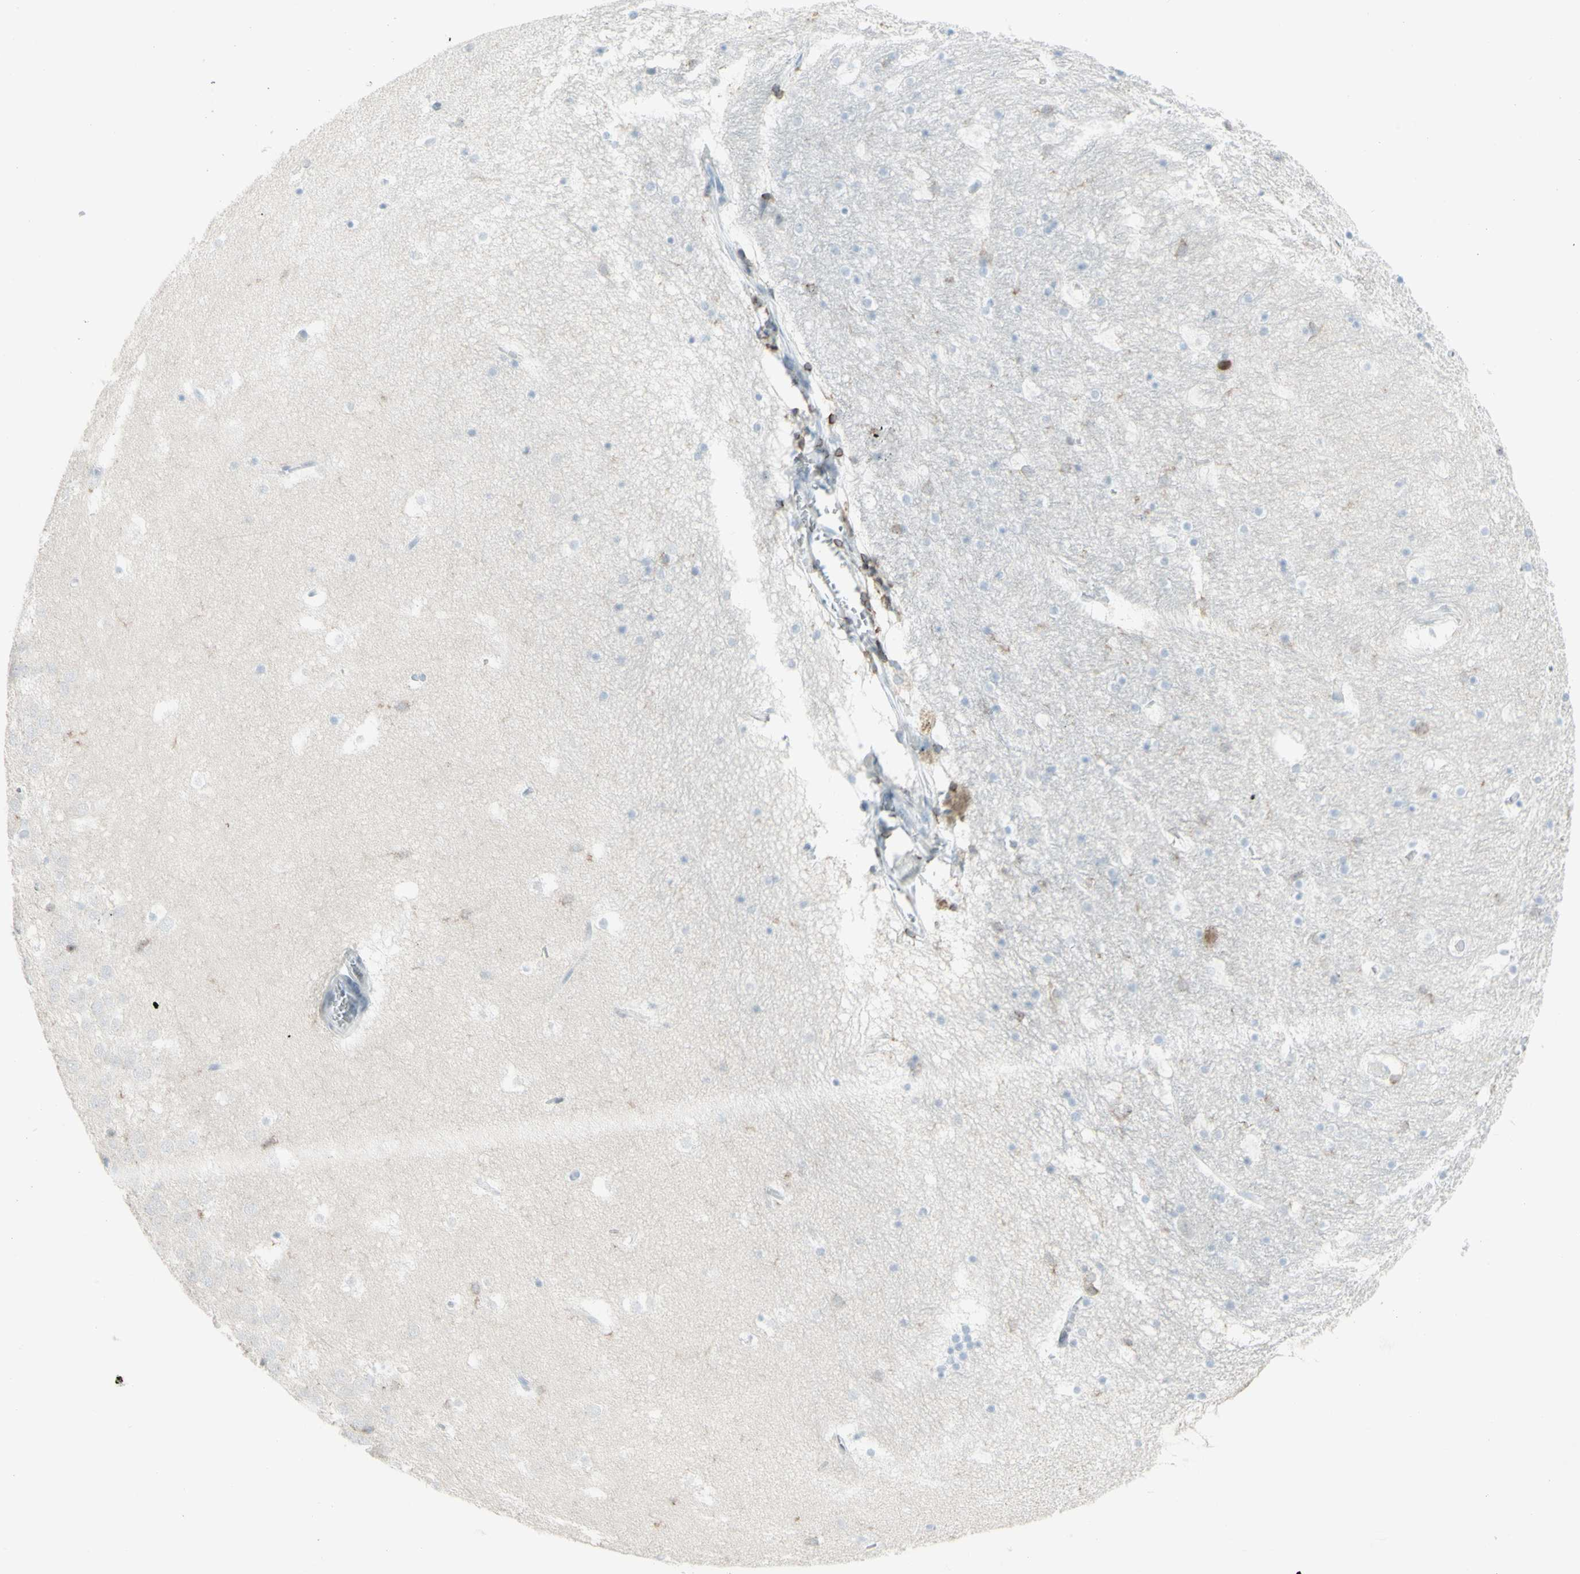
{"staining": {"intensity": "moderate", "quantity": "<25%", "location": "cytoplasmic/membranous"}, "tissue": "hippocampus", "cell_type": "Glial cells", "image_type": "normal", "snomed": [{"axis": "morphology", "description": "Normal tissue, NOS"}, {"axis": "topography", "description": "Hippocampus"}], "caption": "Glial cells demonstrate low levels of moderate cytoplasmic/membranous expression in approximately <25% of cells in benign human hippocampus.", "gene": "NRG1", "patient": {"sex": "male", "age": 45}}